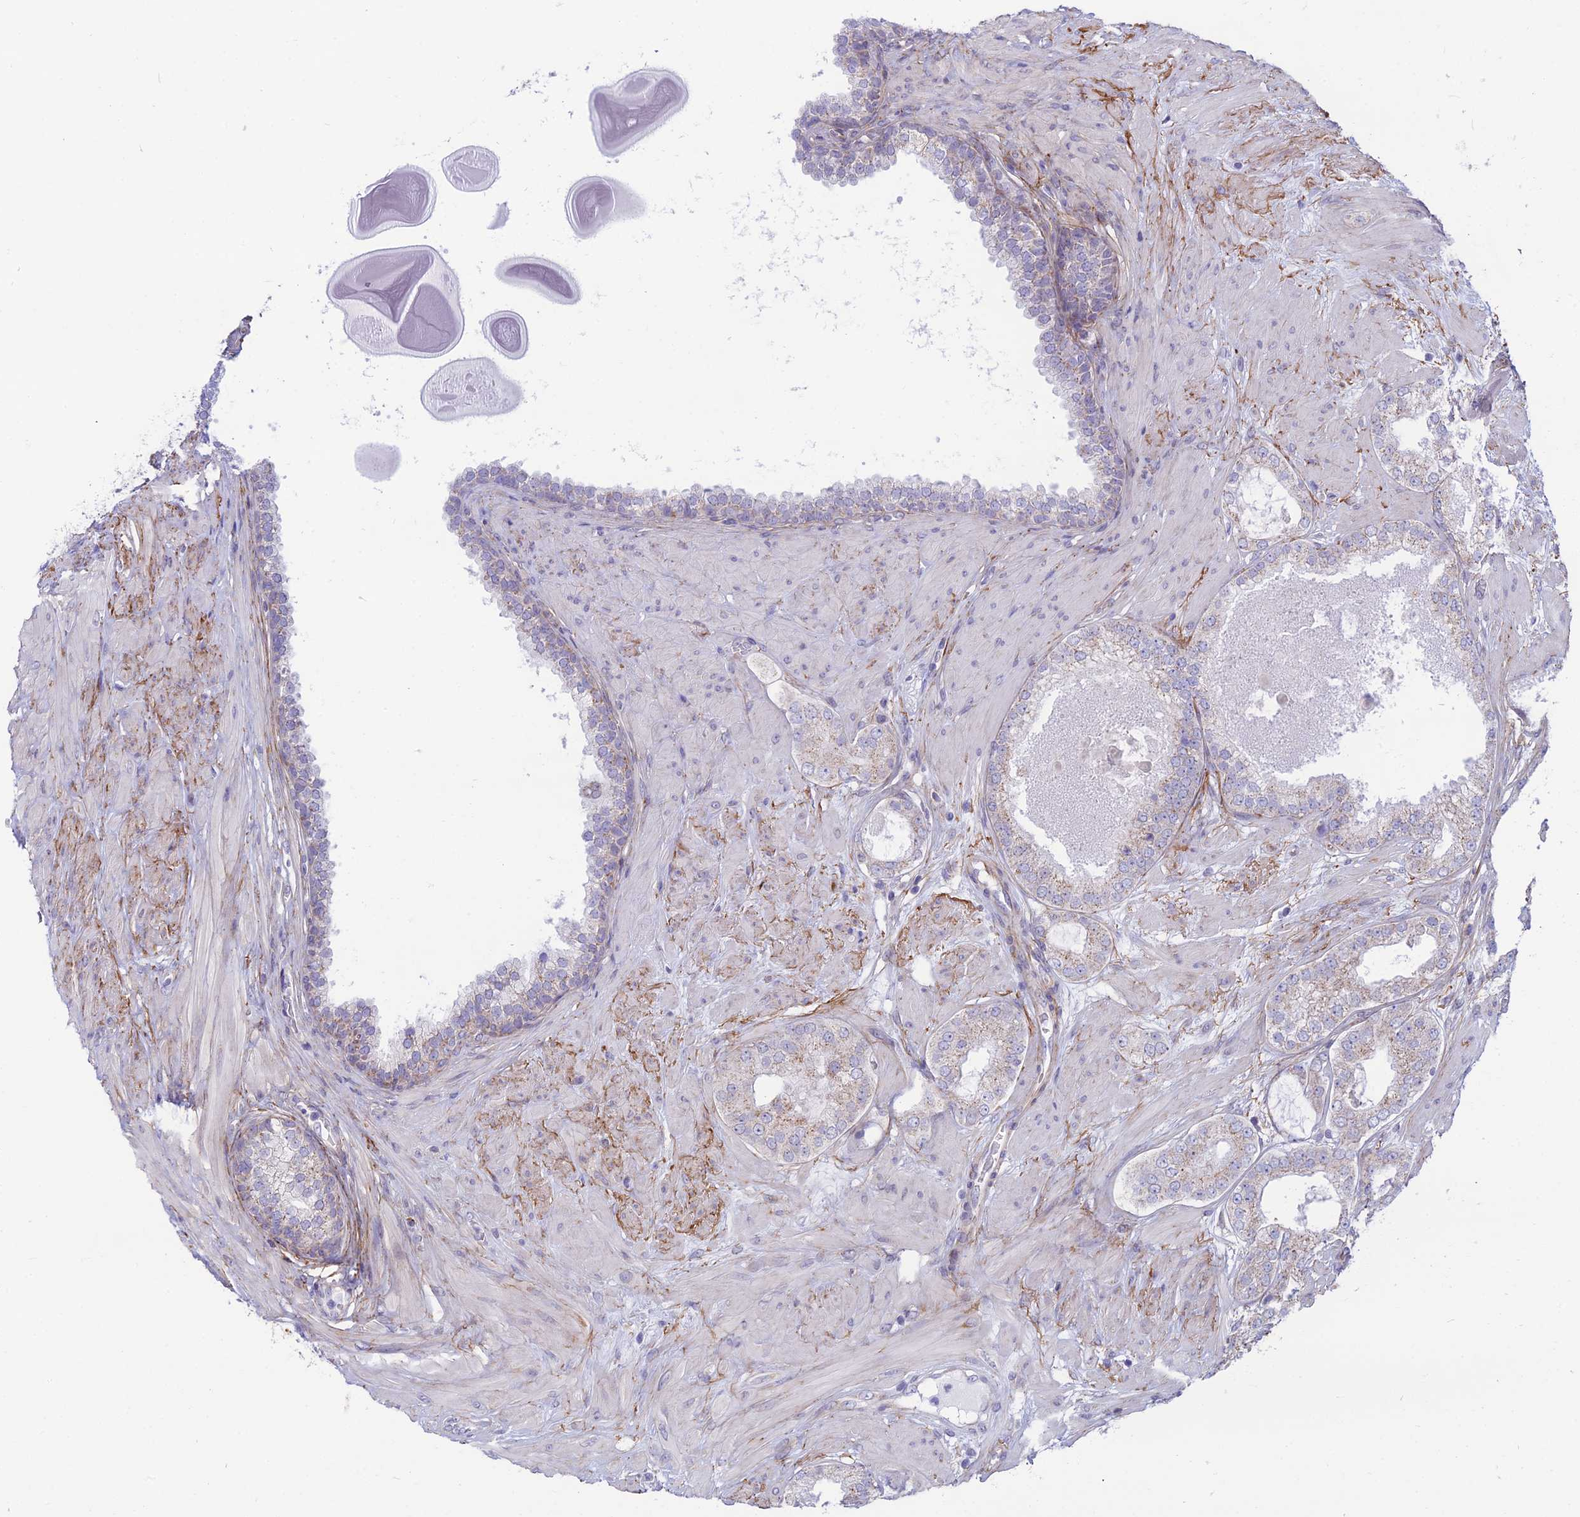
{"staining": {"intensity": "weak", "quantity": "25%-75%", "location": "cytoplasmic/membranous"}, "tissue": "prostate cancer", "cell_type": "Tumor cells", "image_type": "cancer", "snomed": [{"axis": "morphology", "description": "Adenocarcinoma, High grade"}, {"axis": "topography", "description": "Prostate"}], "caption": "Immunohistochemical staining of human prostate cancer (adenocarcinoma (high-grade)) reveals low levels of weak cytoplasmic/membranous positivity in about 25%-75% of tumor cells.", "gene": "PLAC9", "patient": {"sex": "male", "age": 65}}